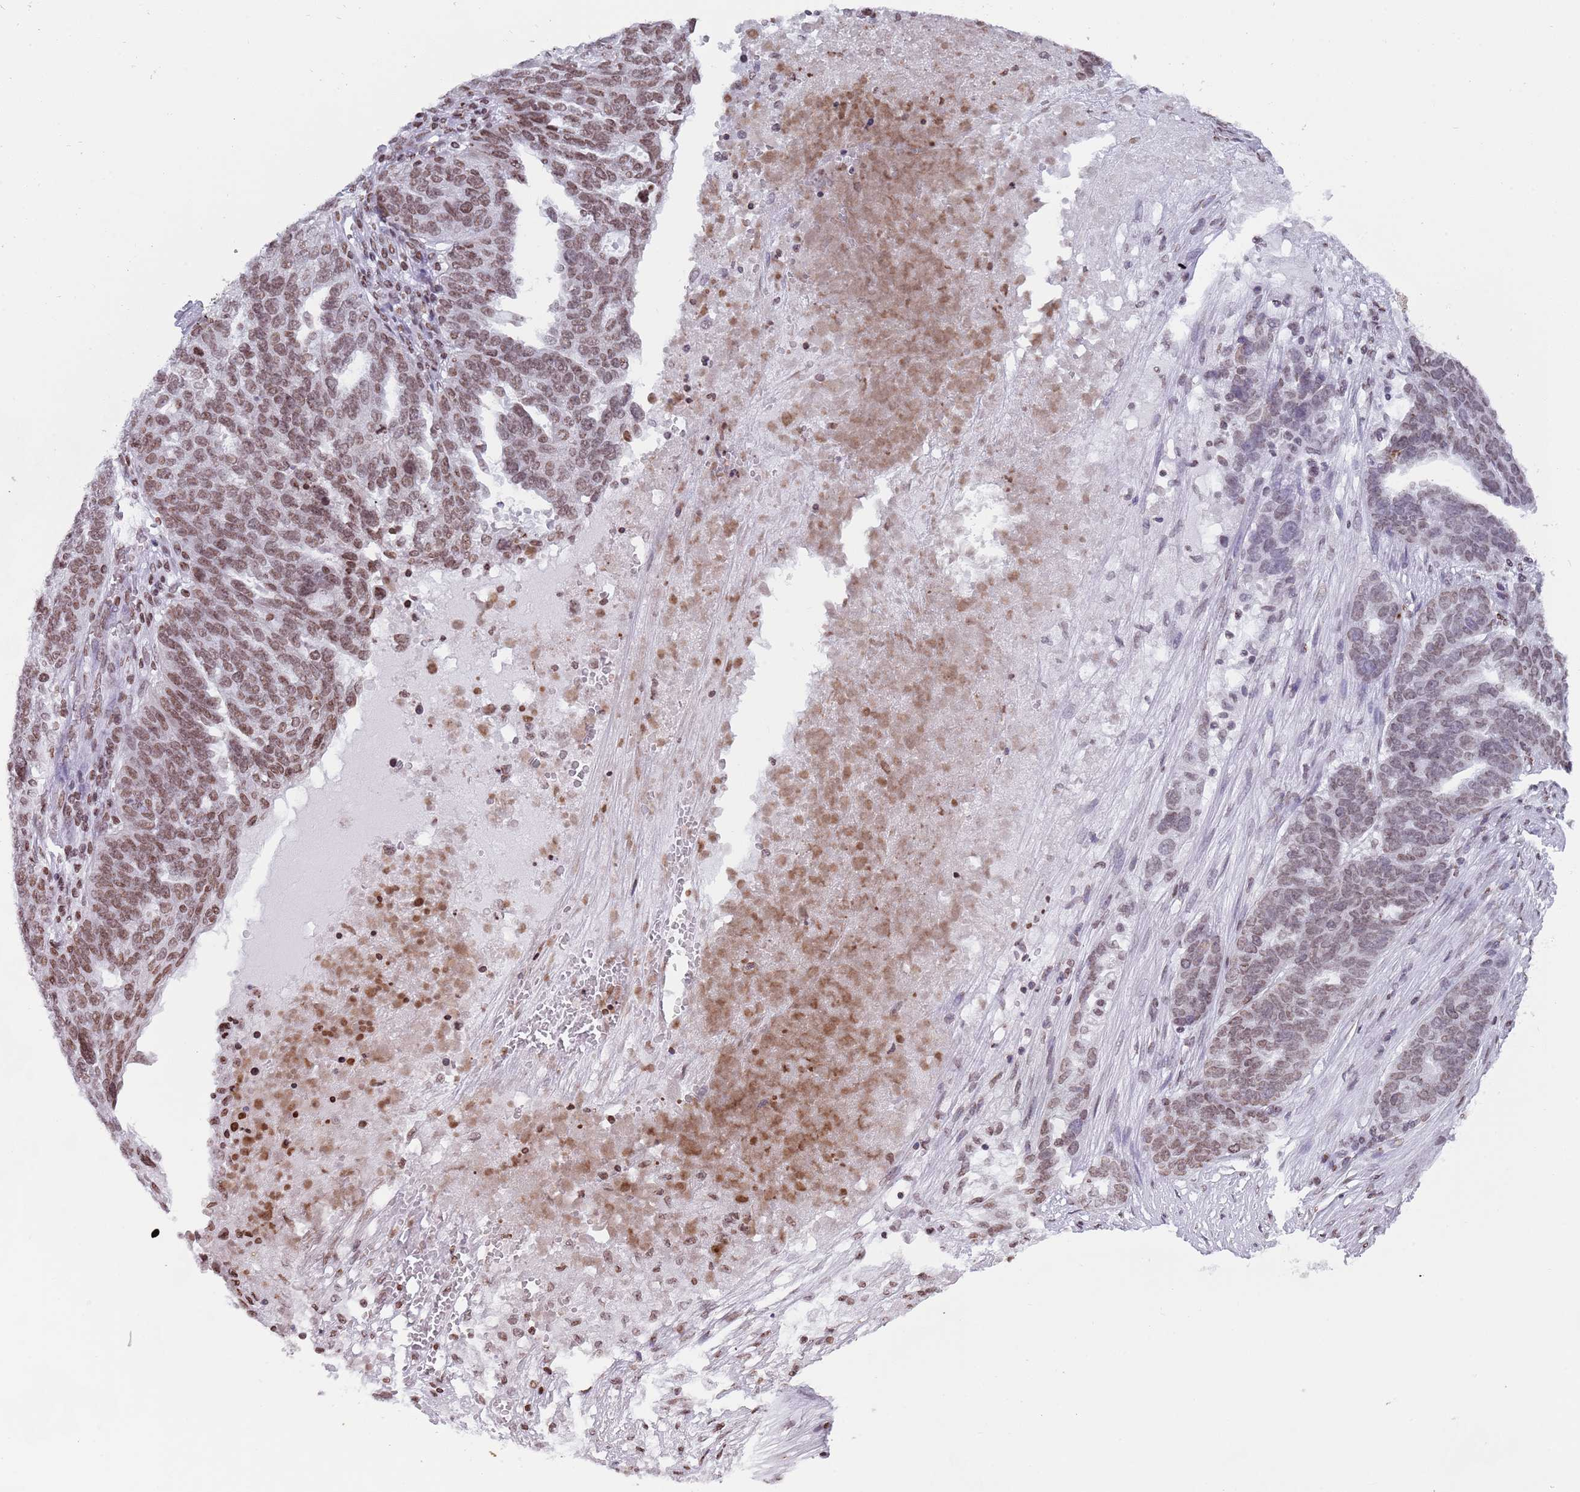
{"staining": {"intensity": "moderate", "quantity": ">75%", "location": "nuclear"}, "tissue": "ovarian cancer", "cell_type": "Tumor cells", "image_type": "cancer", "snomed": [{"axis": "morphology", "description": "Cystadenocarcinoma, serous, NOS"}, {"axis": "topography", "description": "Ovary"}], "caption": "This photomicrograph shows IHC staining of ovarian cancer, with medium moderate nuclear staining in approximately >75% of tumor cells.", "gene": "HDAC8", "patient": {"sex": "female", "age": 59}}